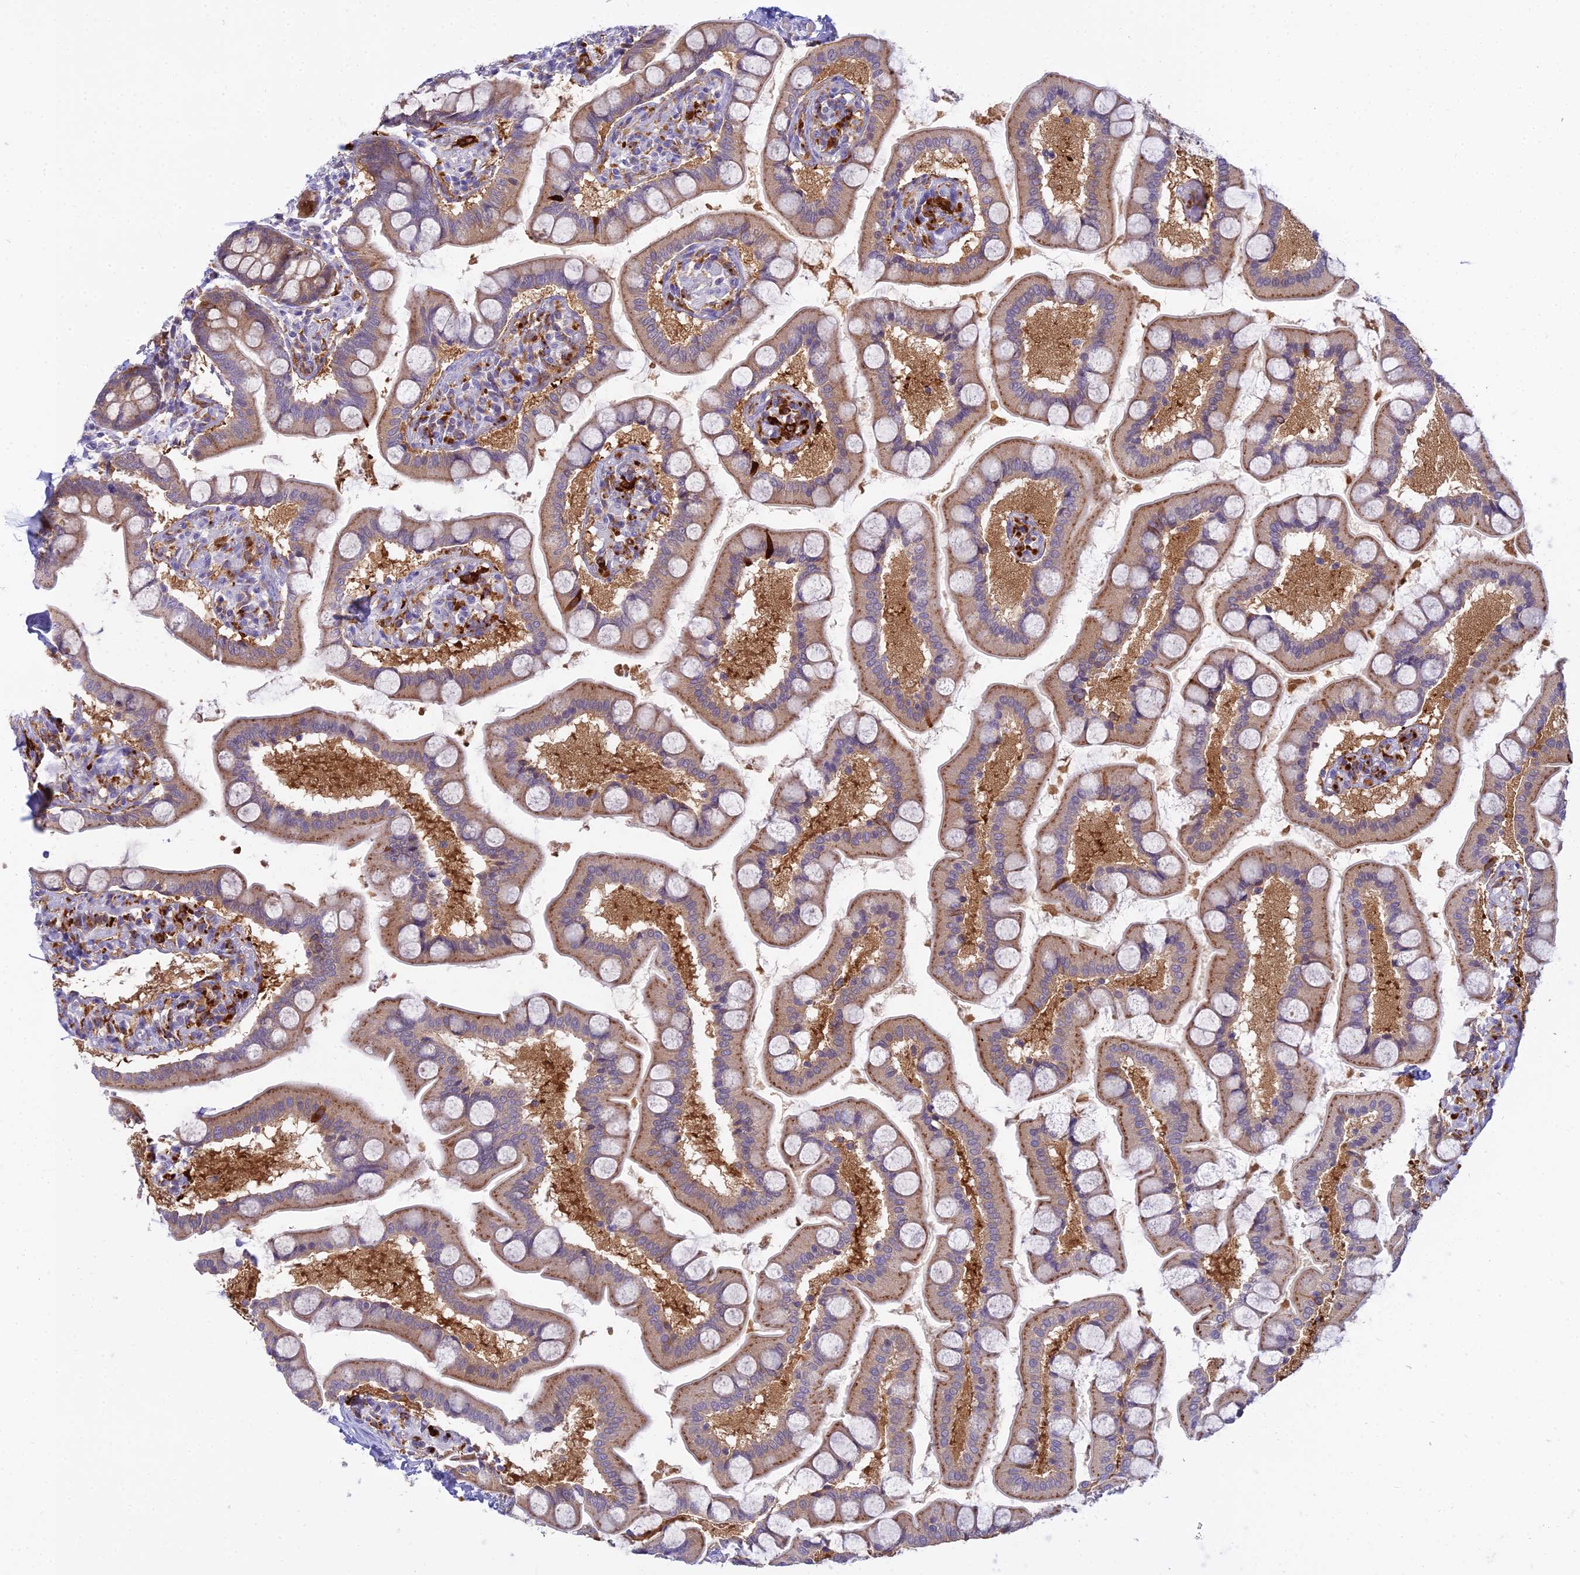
{"staining": {"intensity": "moderate", "quantity": ">75%", "location": "cytoplasmic/membranous"}, "tissue": "small intestine", "cell_type": "Glandular cells", "image_type": "normal", "snomed": [{"axis": "morphology", "description": "Normal tissue, NOS"}, {"axis": "topography", "description": "Small intestine"}], "caption": "The photomicrograph shows a brown stain indicating the presence of a protein in the cytoplasmic/membranous of glandular cells in small intestine.", "gene": "UBE2G1", "patient": {"sex": "male", "age": 41}}